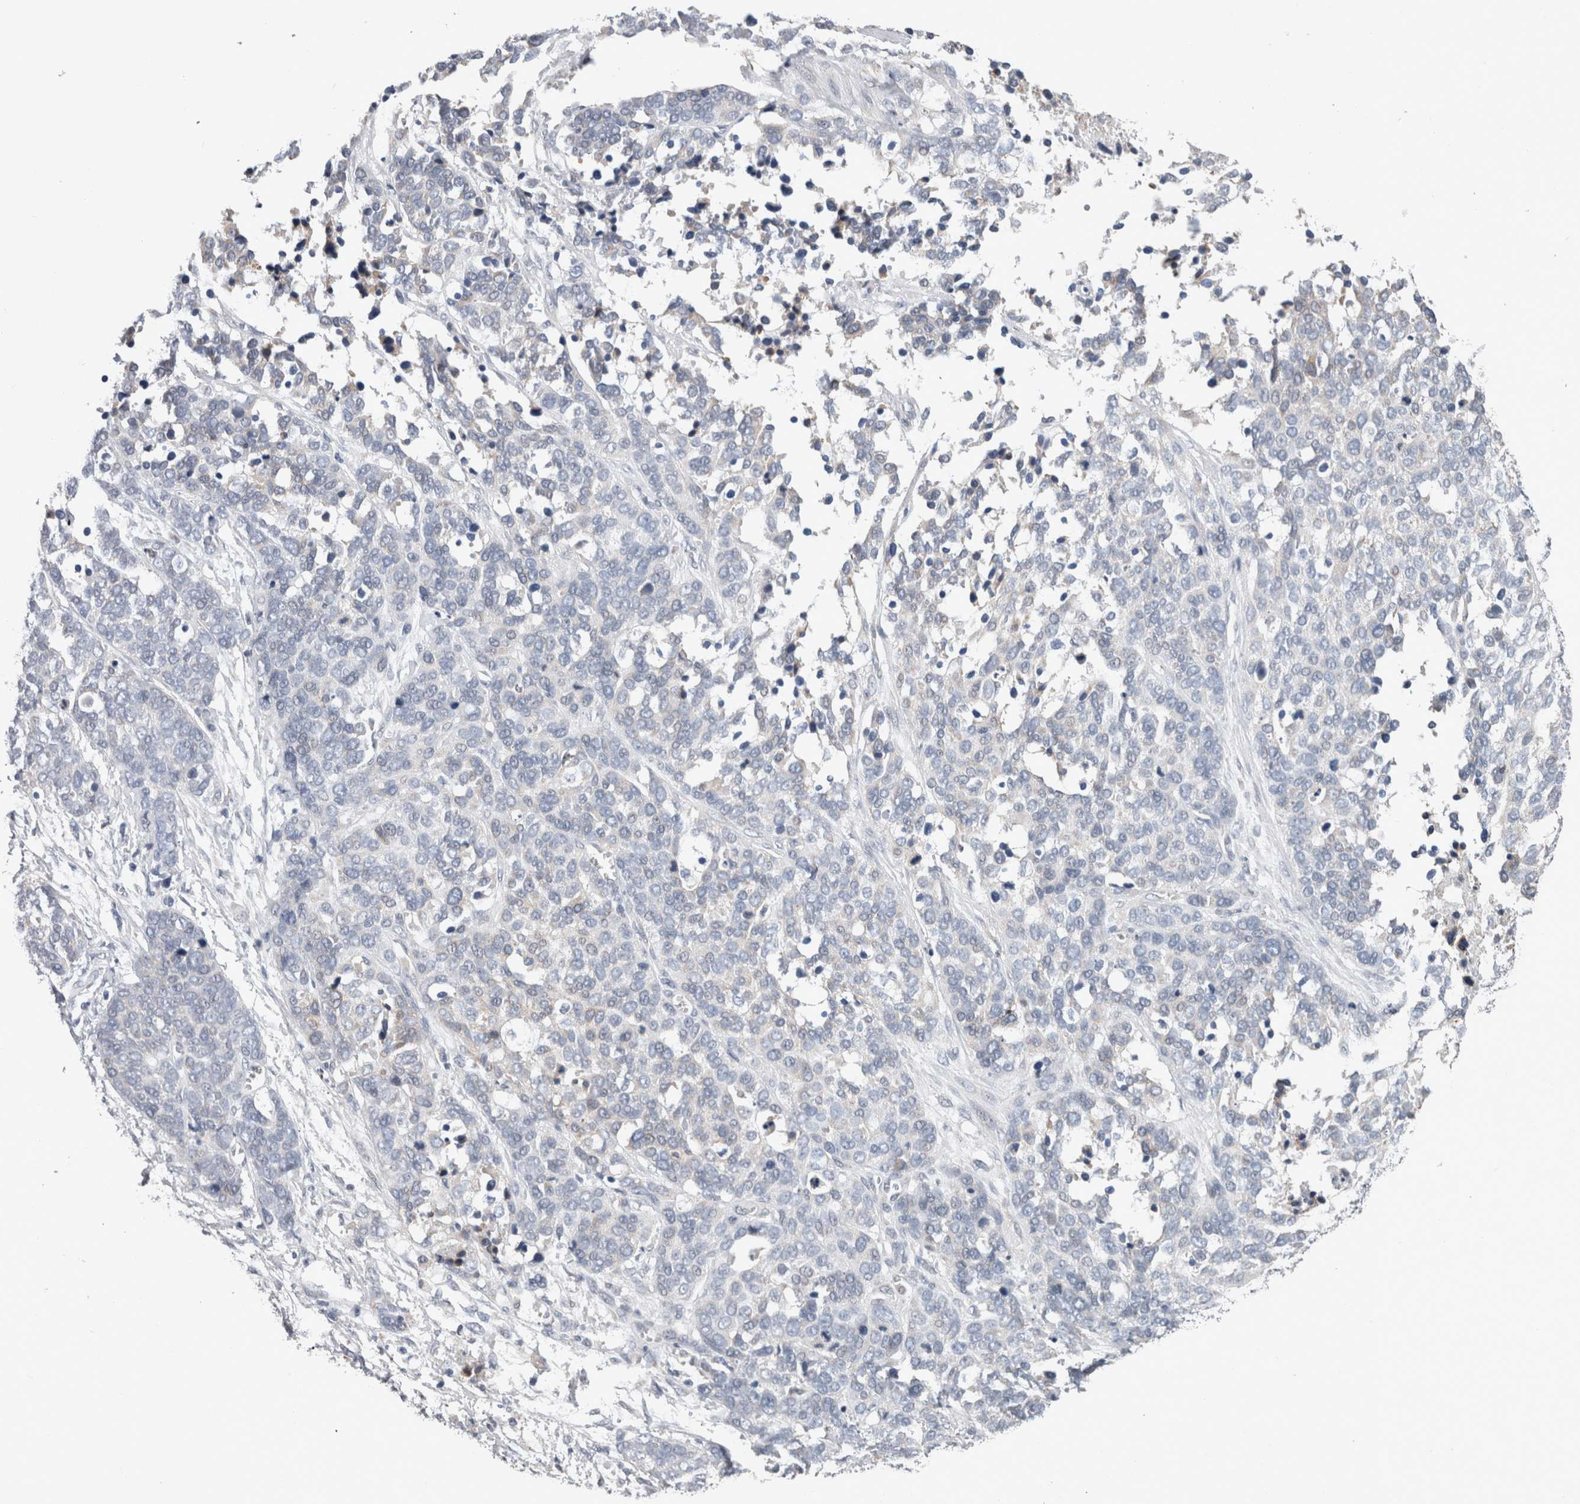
{"staining": {"intensity": "negative", "quantity": "none", "location": "none"}, "tissue": "ovarian cancer", "cell_type": "Tumor cells", "image_type": "cancer", "snomed": [{"axis": "morphology", "description": "Cystadenocarcinoma, serous, NOS"}, {"axis": "topography", "description": "Ovary"}], "caption": "This photomicrograph is of ovarian serous cystadenocarcinoma stained with immunohistochemistry to label a protein in brown with the nuclei are counter-stained blue. There is no expression in tumor cells.", "gene": "GDAP1", "patient": {"sex": "female", "age": 44}}